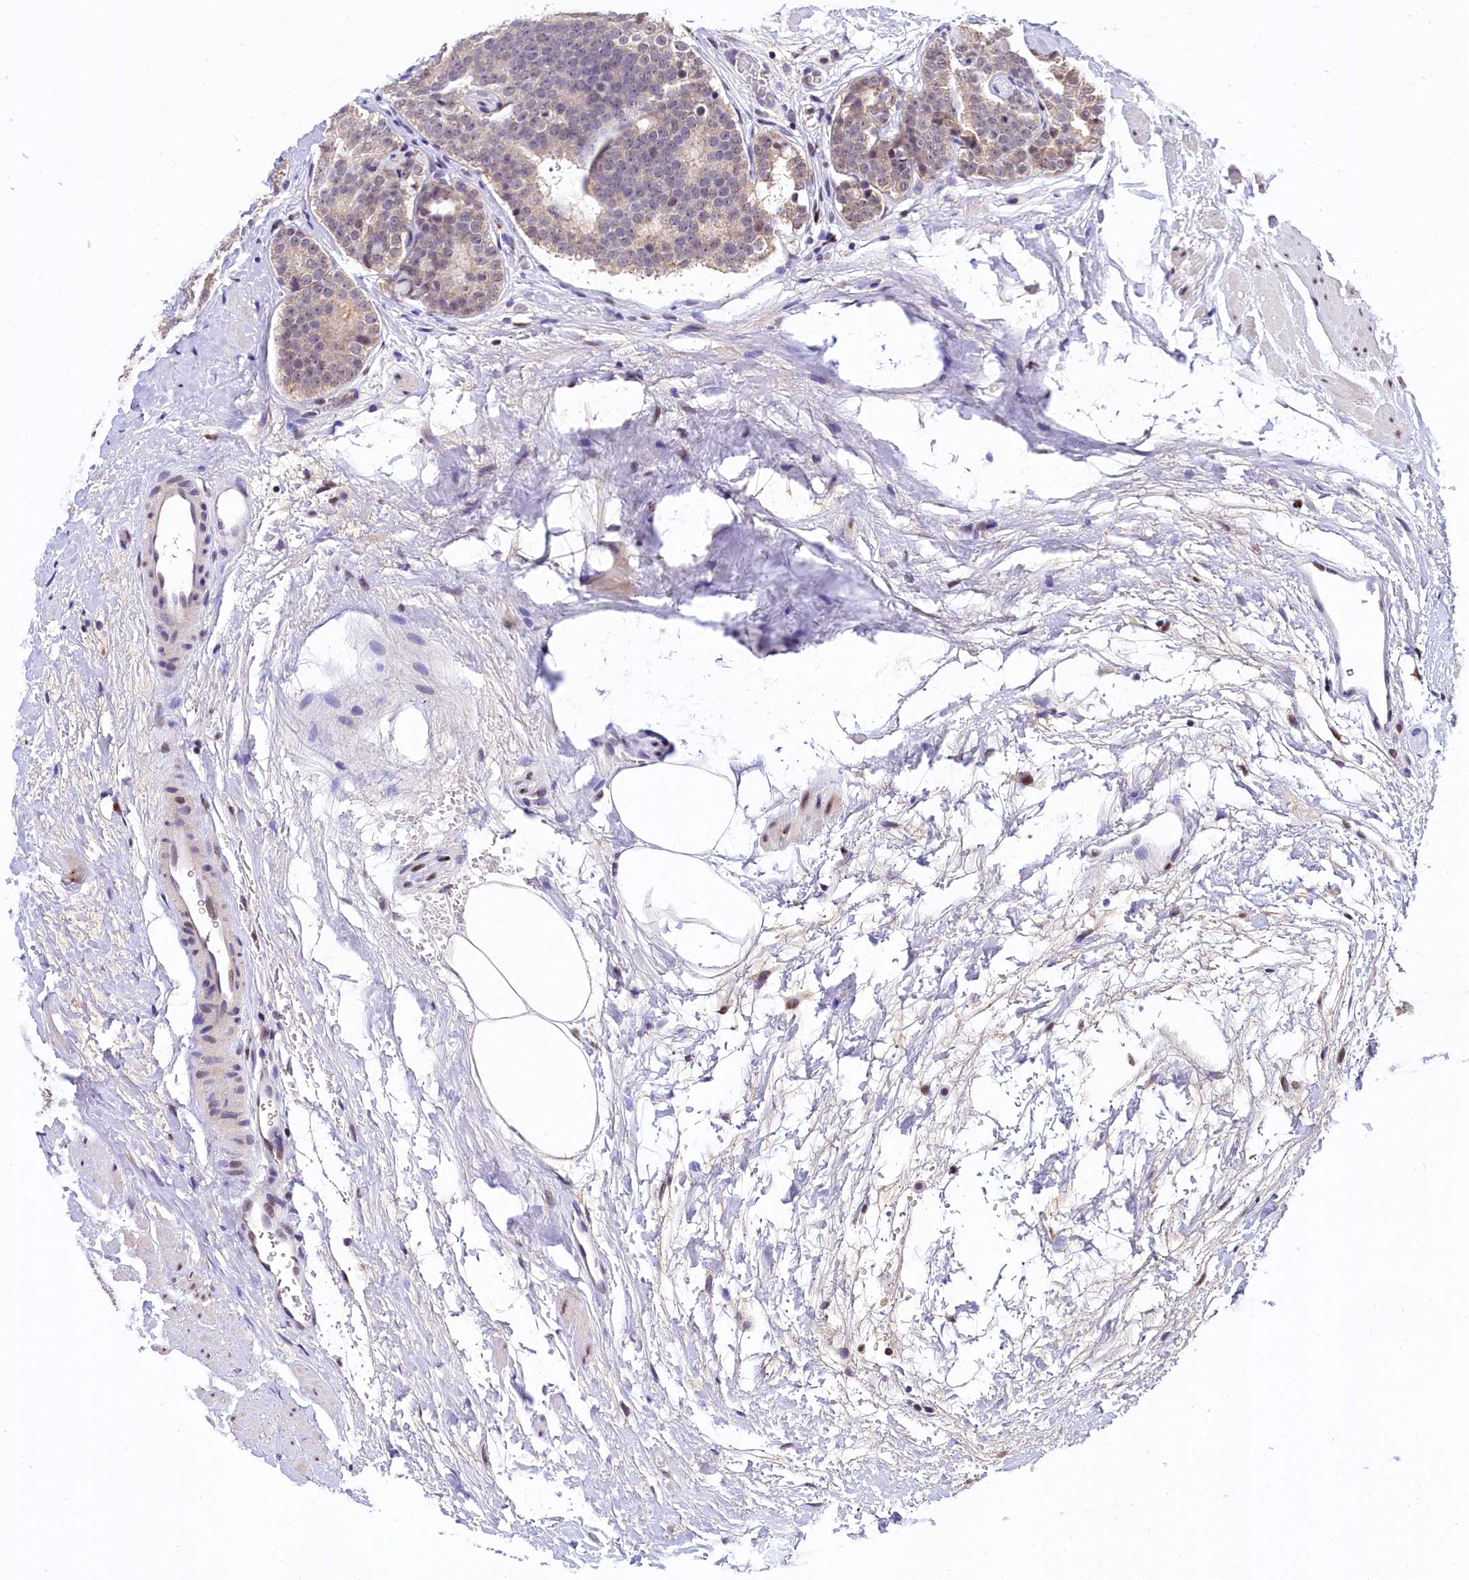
{"staining": {"intensity": "weak", "quantity": "<25%", "location": "cytoplasmic/membranous"}, "tissue": "prostate cancer", "cell_type": "Tumor cells", "image_type": "cancer", "snomed": [{"axis": "morphology", "description": "Adenocarcinoma, High grade"}, {"axis": "topography", "description": "Prostate"}], "caption": "There is no significant expression in tumor cells of prostate cancer. (Stains: DAB IHC with hematoxylin counter stain, Microscopy: brightfield microscopy at high magnification).", "gene": "HECTD4", "patient": {"sex": "male", "age": 56}}